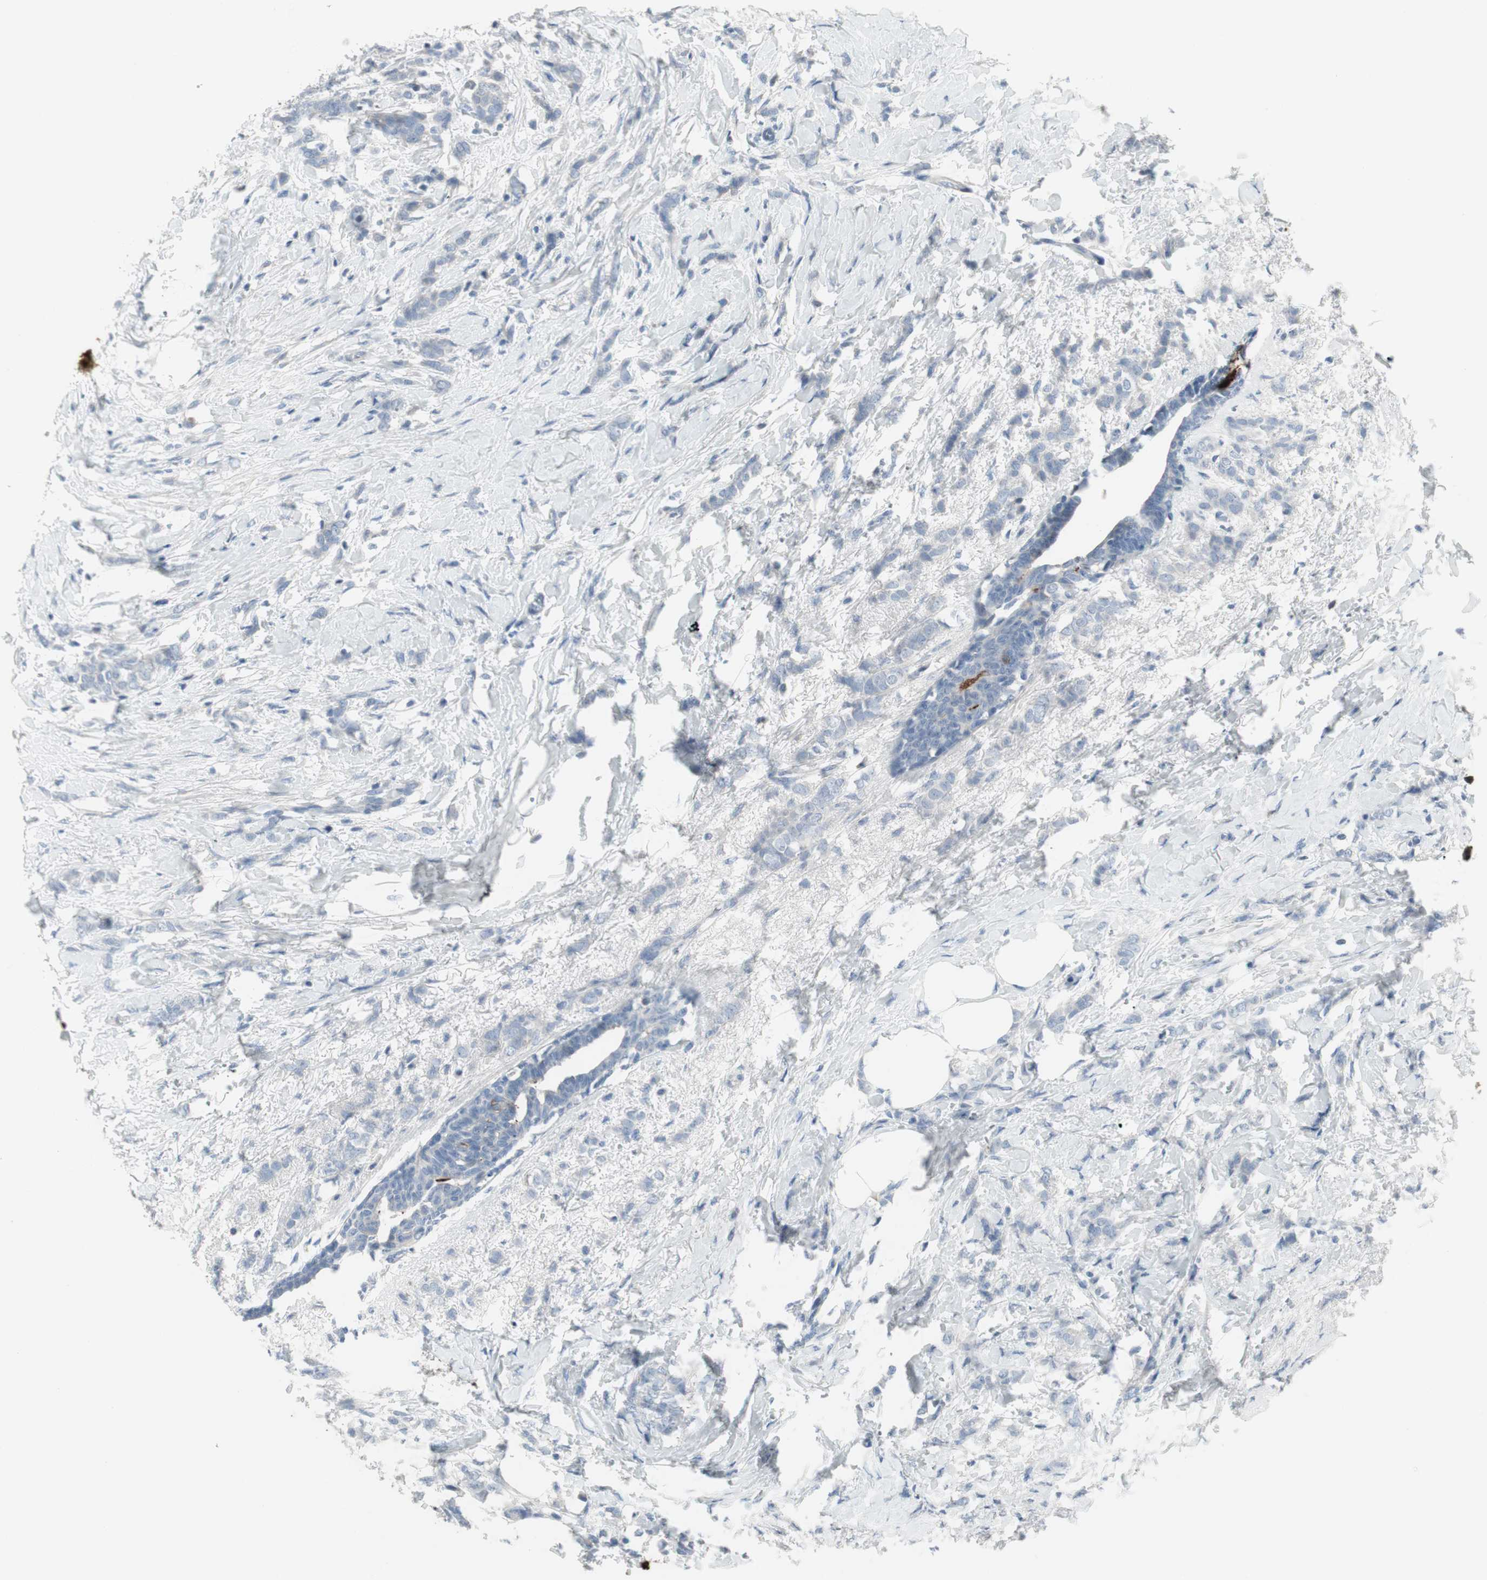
{"staining": {"intensity": "negative", "quantity": "none", "location": "none"}, "tissue": "breast cancer", "cell_type": "Tumor cells", "image_type": "cancer", "snomed": [{"axis": "morphology", "description": "Lobular carcinoma, in situ"}, {"axis": "morphology", "description": "Lobular carcinoma"}, {"axis": "topography", "description": "Breast"}], "caption": "Photomicrograph shows no protein positivity in tumor cells of breast lobular carcinoma tissue. The staining is performed using DAB brown chromogen with nuclei counter-stained in using hematoxylin.", "gene": "PIGR", "patient": {"sex": "female", "age": 41}}